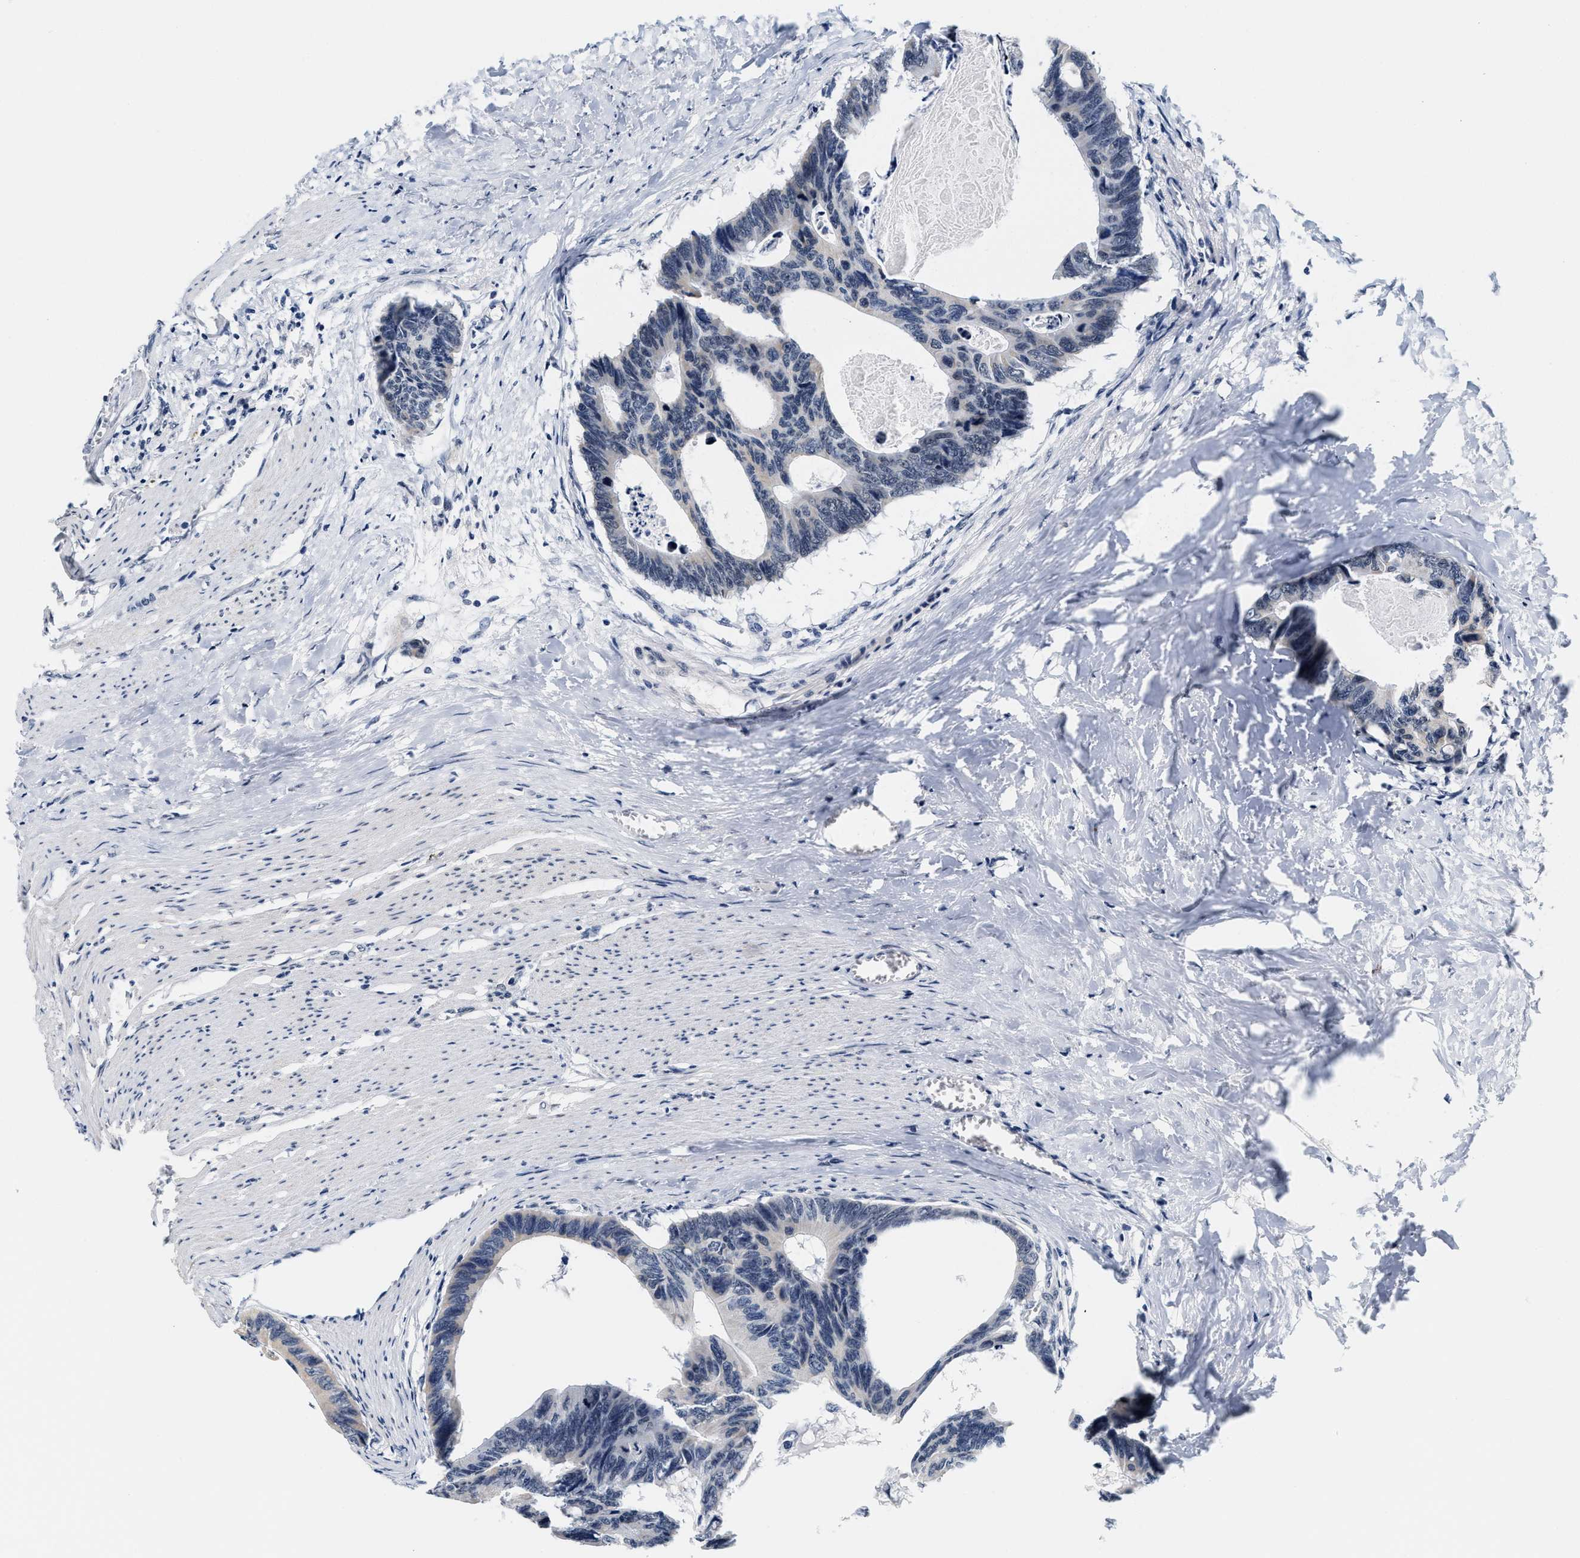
{"staining": {"intensity": "negative", "quantity": "none", "location": "none"}, "tissue": "colorectal cancer", "cell_type": "Tumor cells", "image_type": "cancer", "snomed": [{"axis": "morphology", "description": "Adenocarcinoma, NOS"}, {"axis": "topography", "description": "Colon"}], "caption": "This is an IHC micrograph of colorectal cancer (adenocarcinoma). There is no staining in tumor cells.", "gene": "ANKRD6", "patient": {"sex": "female", "age": 55}}